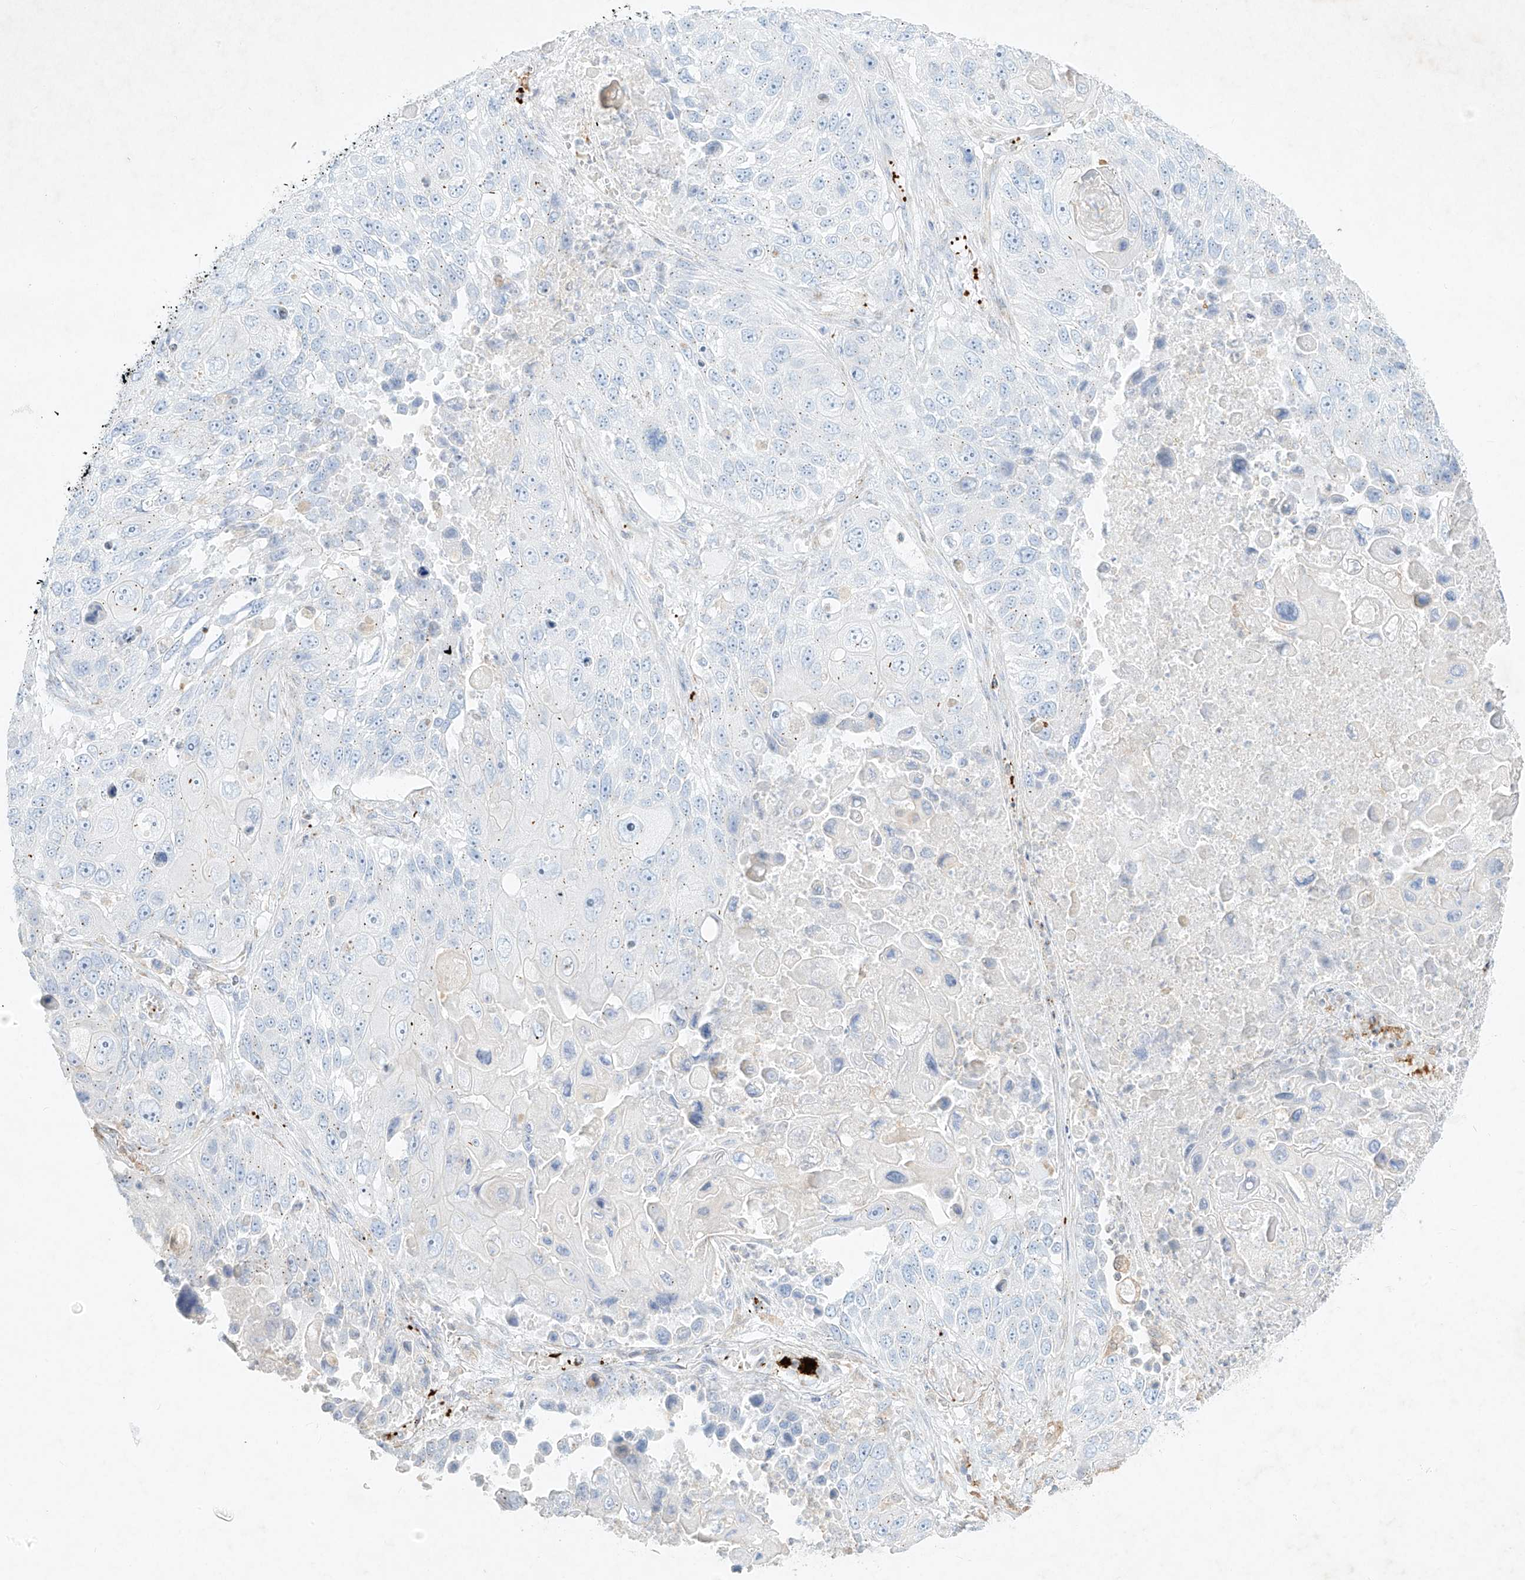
{"staining": {"intensity": "negative", "quantity": "none", "location": "none"}, "tissue": "lung cancer", "cell_type": "Tumor cells", "image_type": "cancer", "snomed": [{"axis": "morphology", "description": "Squamous cell carcinoma, NOS"}, {"axis": "topography", "description": "Lung"}], "caption": "Micrograph shows no significant protein expression in tumor cells of lung cancer. Brightfield microscopy of IHC stained with DAB (brown) and hematoxylin (blue), captured at high magnification.", "gene": "PLEK", "patient": {"sex": "male", "age": 61}}